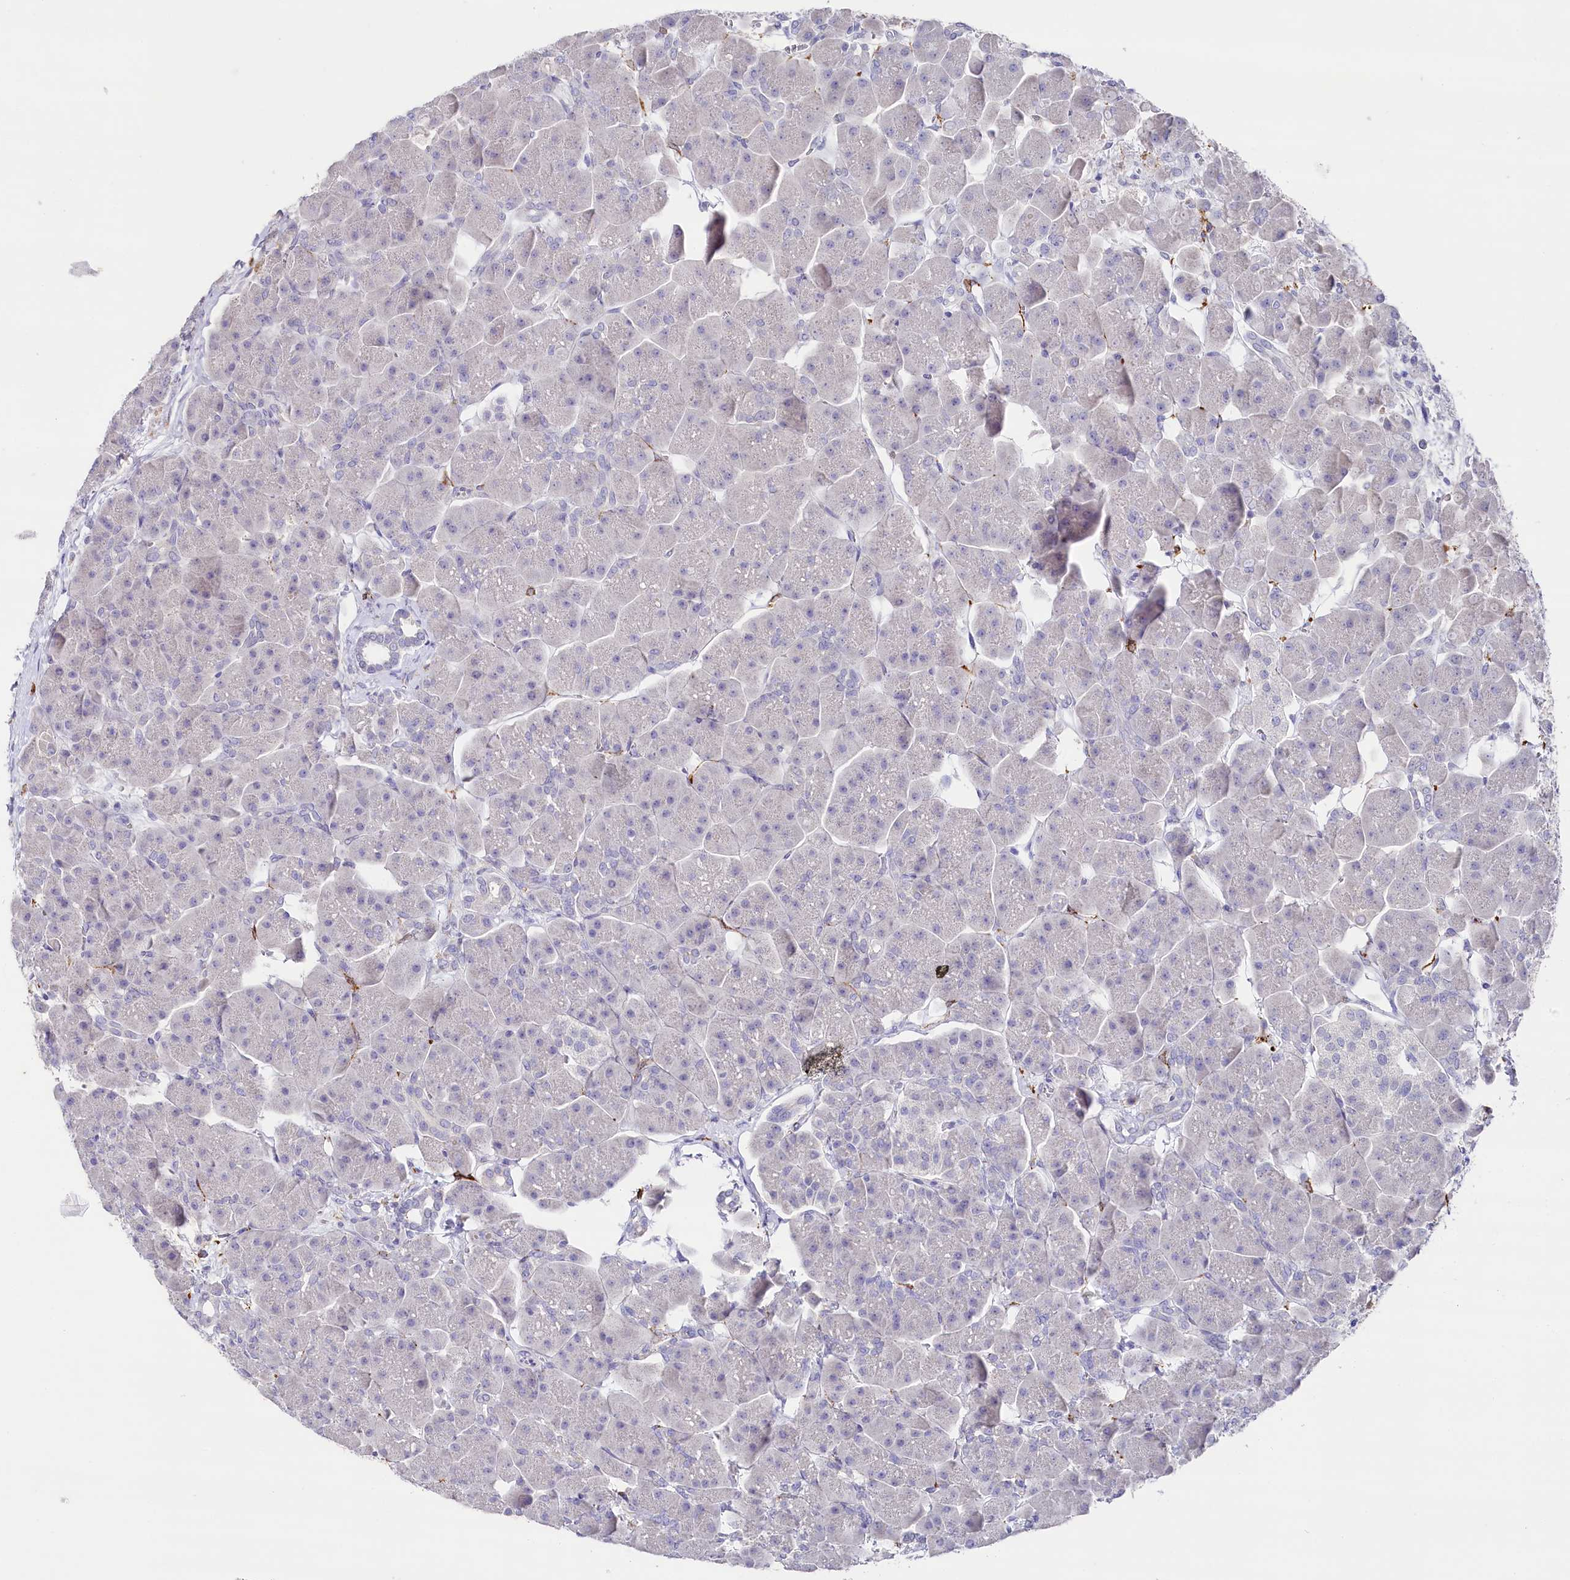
{"staining": {"intensity": "negative", "quantity": "none", "location": "none"}, "tissue": "pancreas", "cell_type": "Exocrine glandular cells", "image_type": "normal", "snomed": [{"axis": "morphology", "description": "Normal tissue, NOS"}, {"axis": "topography", "description": "Pancreas"}], "caption": "Immunohistochemistry of benign human pancreas displays no expression in exocrine glandular cells. Nuclei are stained in blue.", "gene": "CLEC4M", "patient": {"sex": "male", "age": 66}}